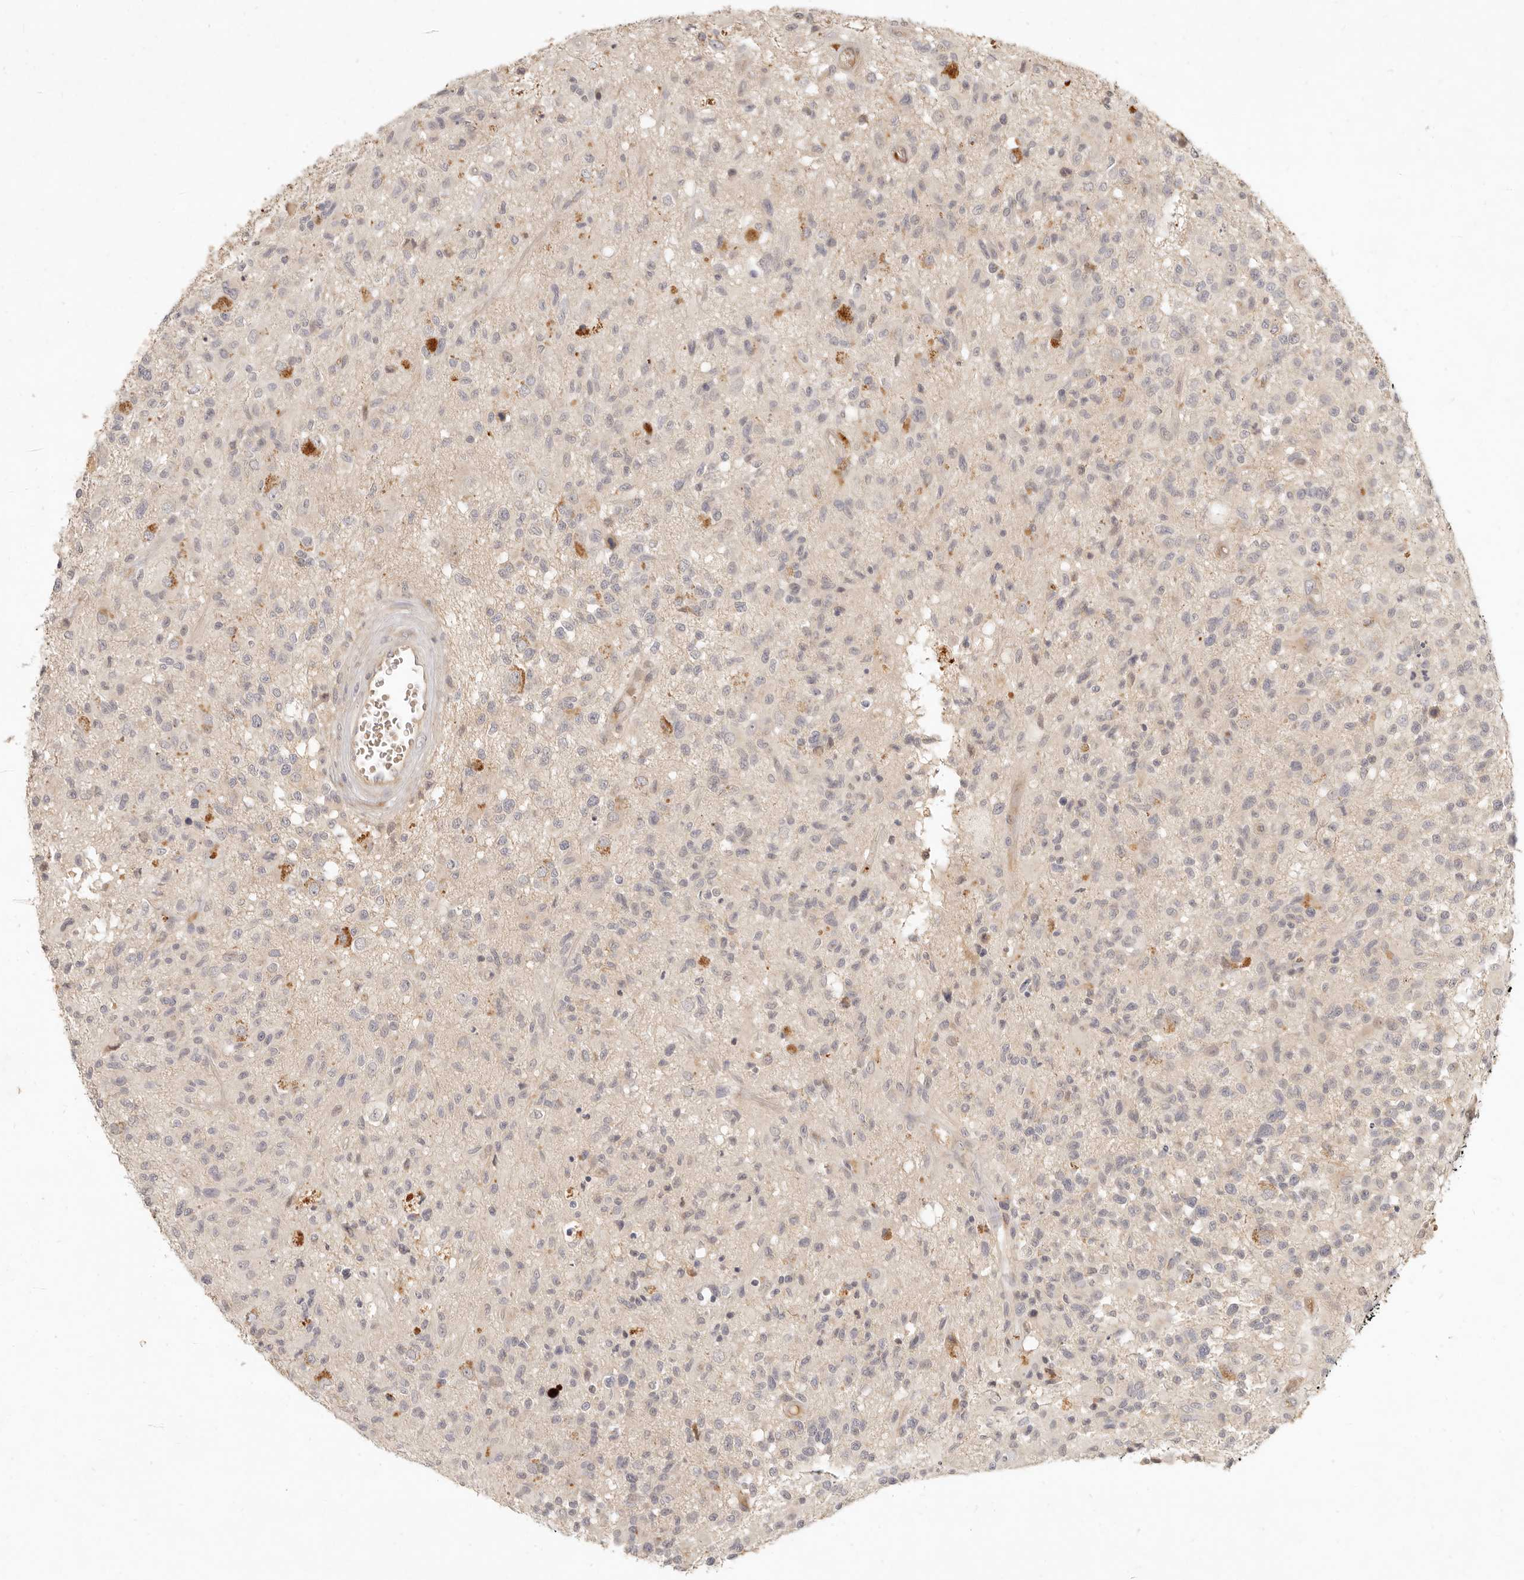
{"staining": {"intensity": "negative", "quantity": "none", "location": "none"}, "tissue": "glioma", "cell_type": "Tumor cells", "image_type": "cancer", "snomed": [{"axis": "morphology", "description": "Glioma, malignant, High grade"}, {"axis": "morphology", "description": "Glioblastoma, NOS"}, {"axis": "topography", "description": "Brain"}], "caption": "High power microscopy histopathology image of an immunohistochemistry (IHC) micrograph of glioblastoma, revealing no significant positivity in tumor cells.", "gene": "UBXN11", "patient": {"sex": "male", "age": 60}}